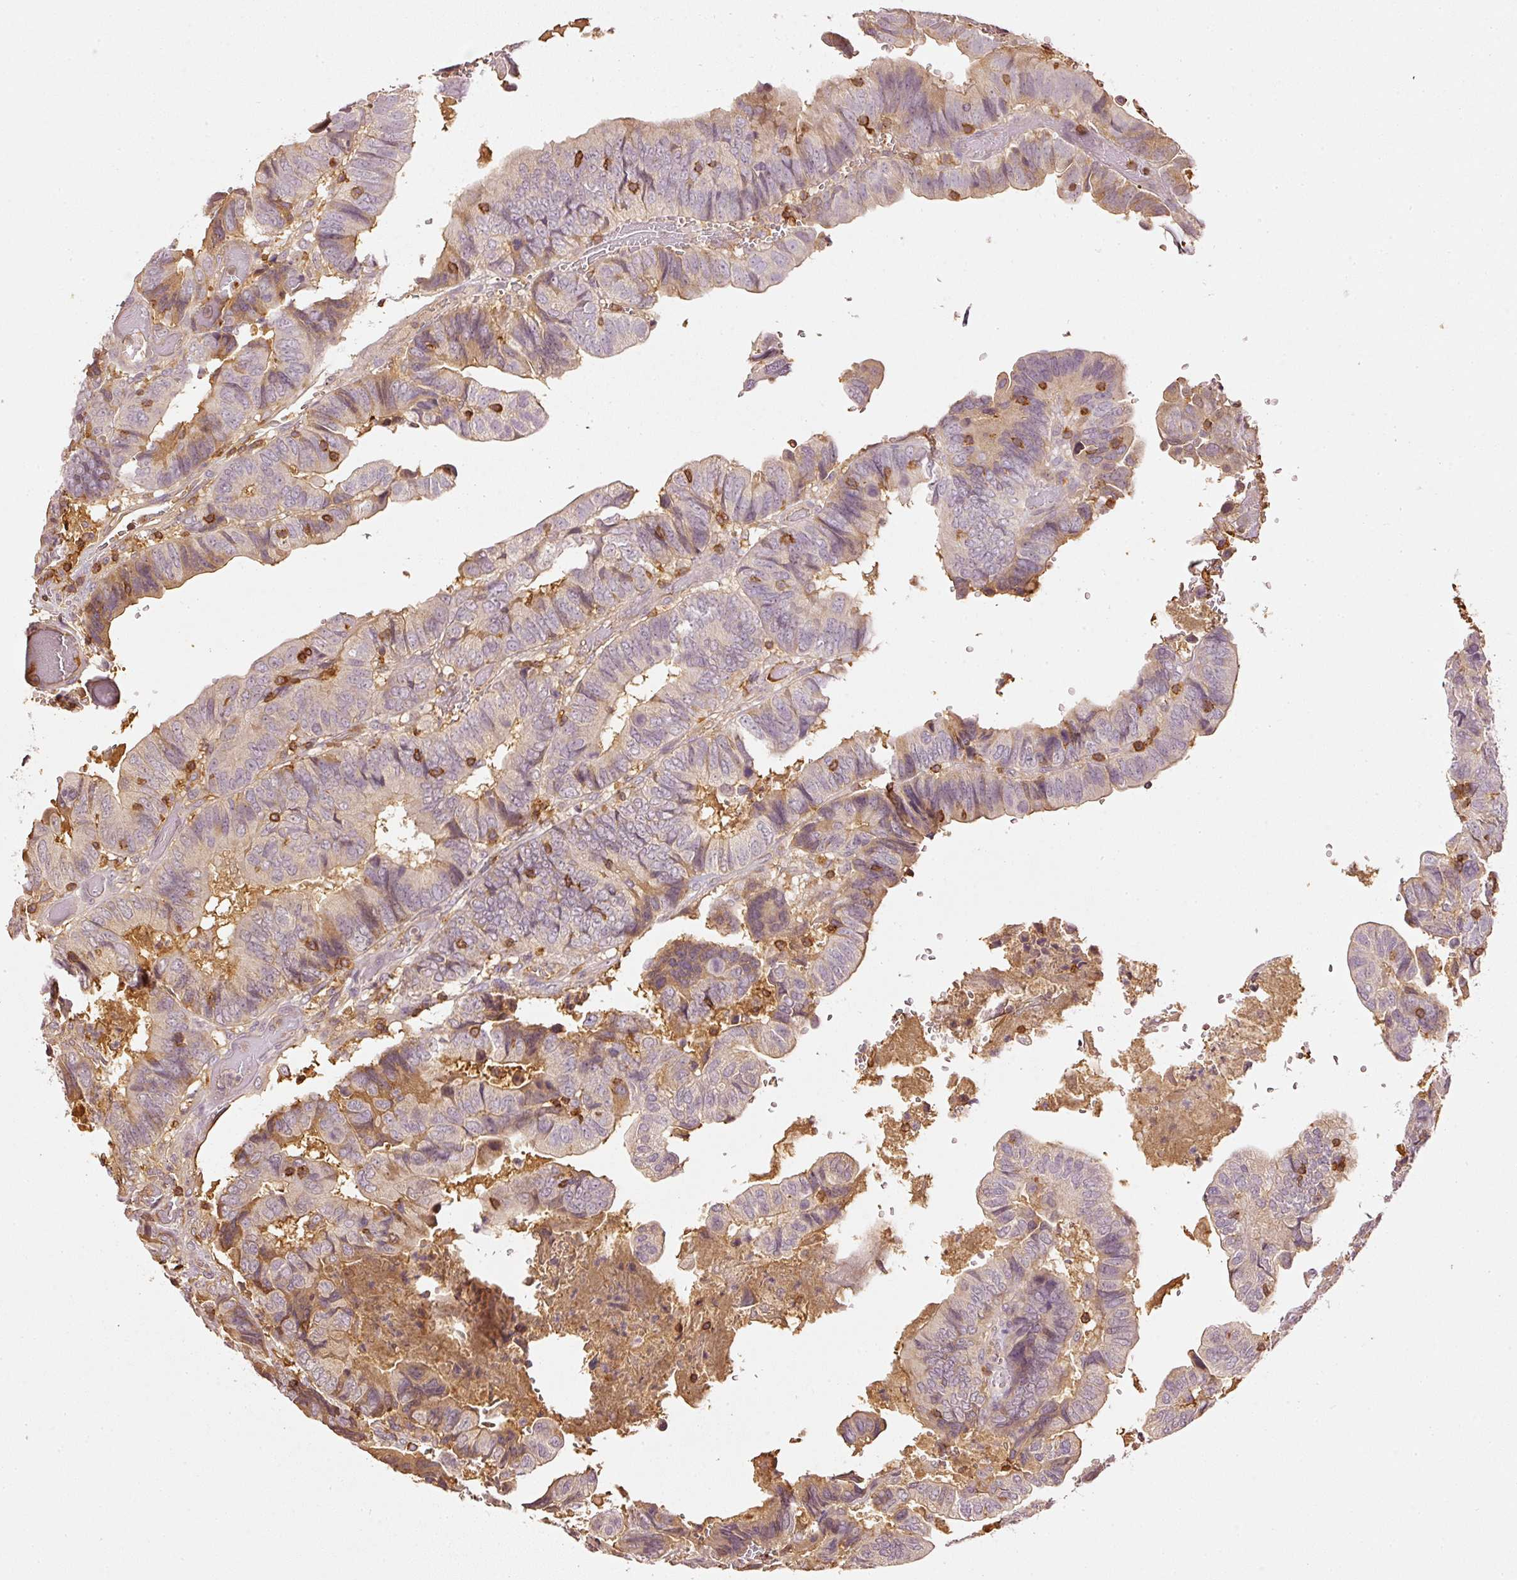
{"staining": {"intensity": "moderate", "quantity": "<25%", "location": "cytoplasmic/membranous"}, "tissue": "colorectal cancer", "cell_type": "Tumor cells", "image_type": "cancer", "snomed": [{"axis": "morphology", "description": "Adenocarcinoma, NOS"}, {"axis": "topography", "description": "Colon"}], "caption": "Protein expression analysis of colorectal cancer (adenocarcinoma) shows moderate cytoplasmic/membranous staining in about <25% of tumor cells.", "gene": "EVL", "patient": {"sex": "male", "age": 85}}